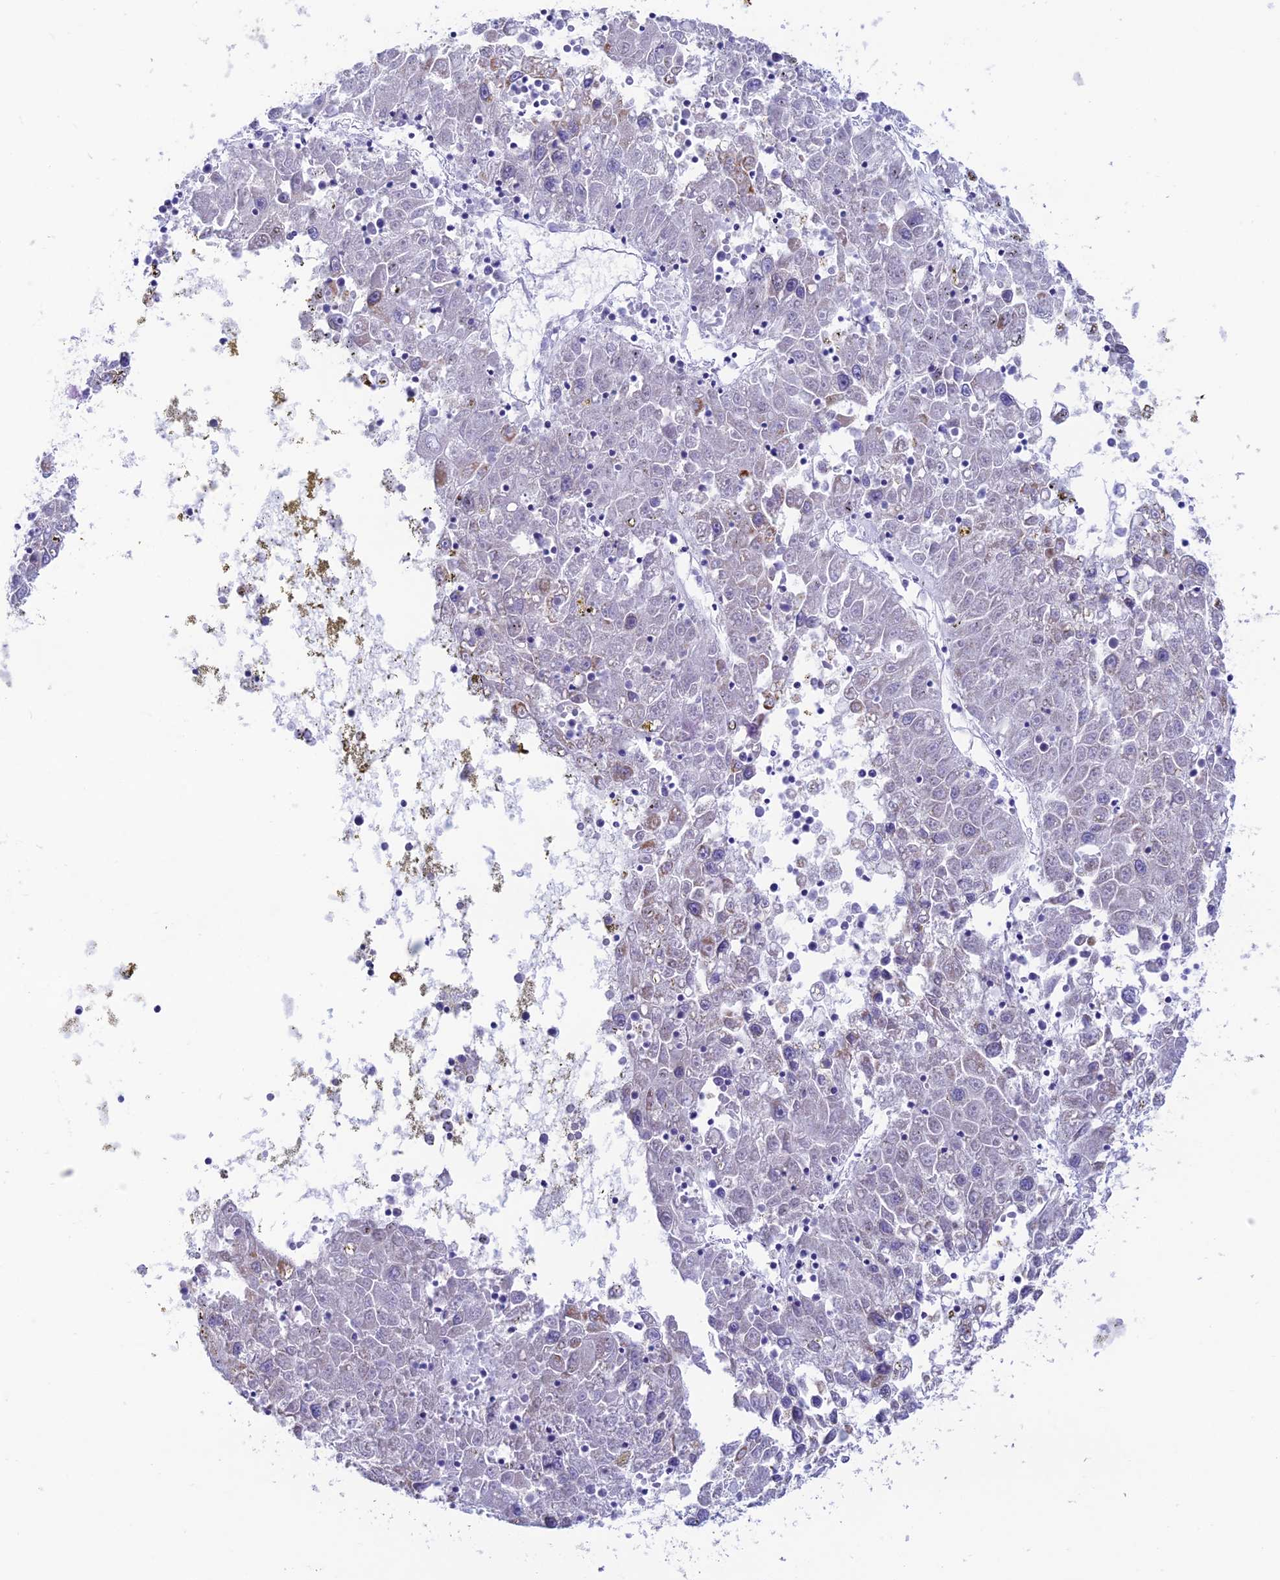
{"staining": {"intensity": "moderate", "quantity": "<25%", "location": "cytoplasmic/membranous"}, "tissue": "liver cancer", "cell_type": "Tumor cells", "image_type": "cancer", "snomed": [{"axis": "morphology", "description": "Carcinoma, Hepatocellular, NOS"}, {"axis": "topography", "description": "Liver"}], "caption": "Immunohistochemistry (IHC) of human liver cancer (hepatocellular carcinoma) reveals low levels of moderate cytoplasmic/membranous positivity in approximately <25% of tumor cells.", "gene": "HSDL2", "patient": {"sex": "male", "age": 49}}